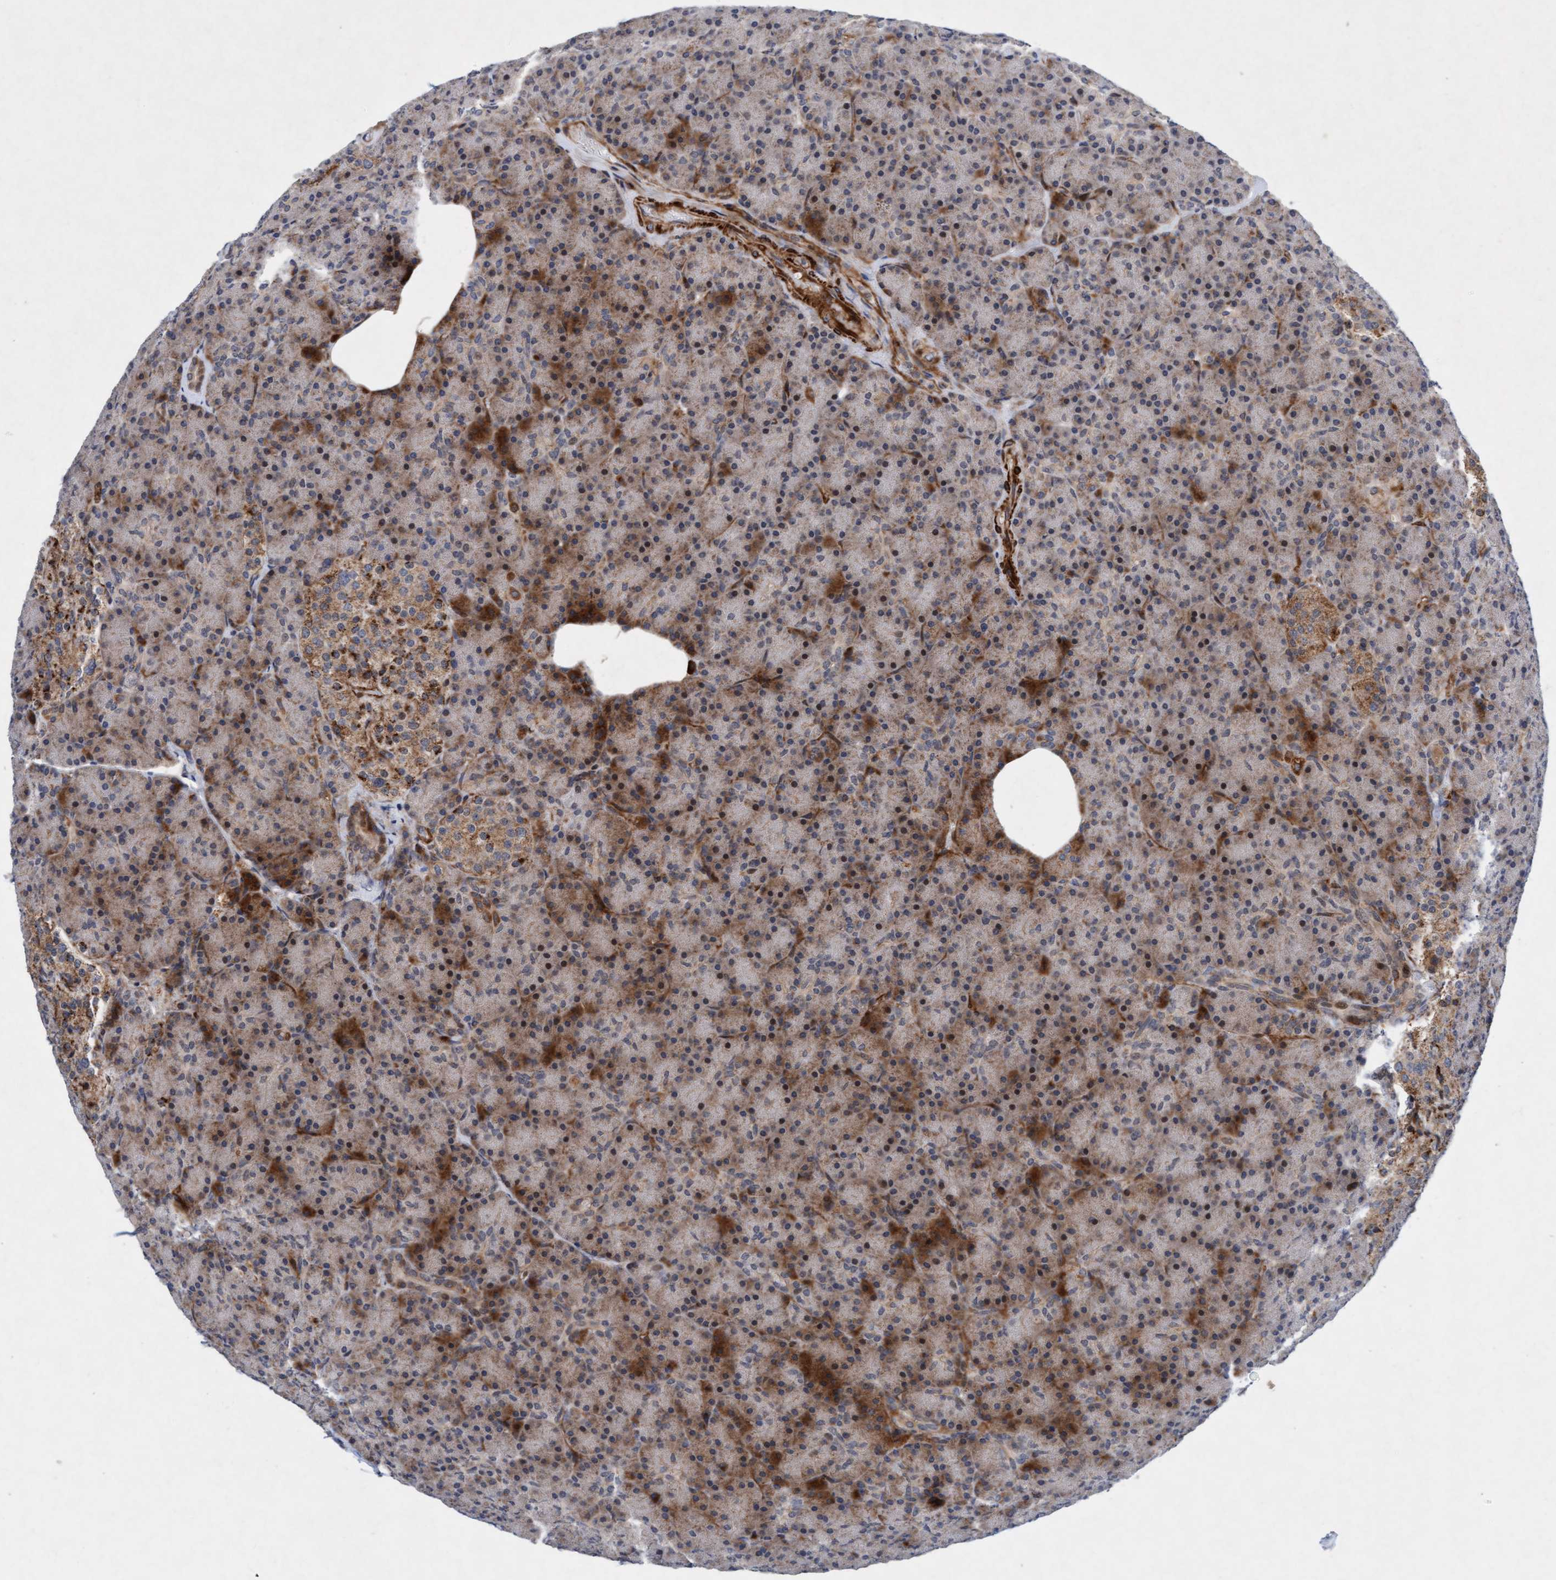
{"staining": {"intensity": "moderate", "quantity": ">75%", "location": "cytoplasmic/membranous,nuclear"}, "tissue": "pancreas", "cell_type": "Exocrine glandular cells", "image_type": "normal", "snomed": [{"axis": "morphology", "description": "Normal tissue, NOS"}, {"axis": "topography", "description": "Pancreas"}], "caption": "Protein expression analysis of unremarkable pancreas reveals moderate cytoplasmic/membranous,nuclear staining in approximately >75% of exocrine glandular cells.", "gene": "TMEM70", "patient": {"sex": "female", "age": 43}}